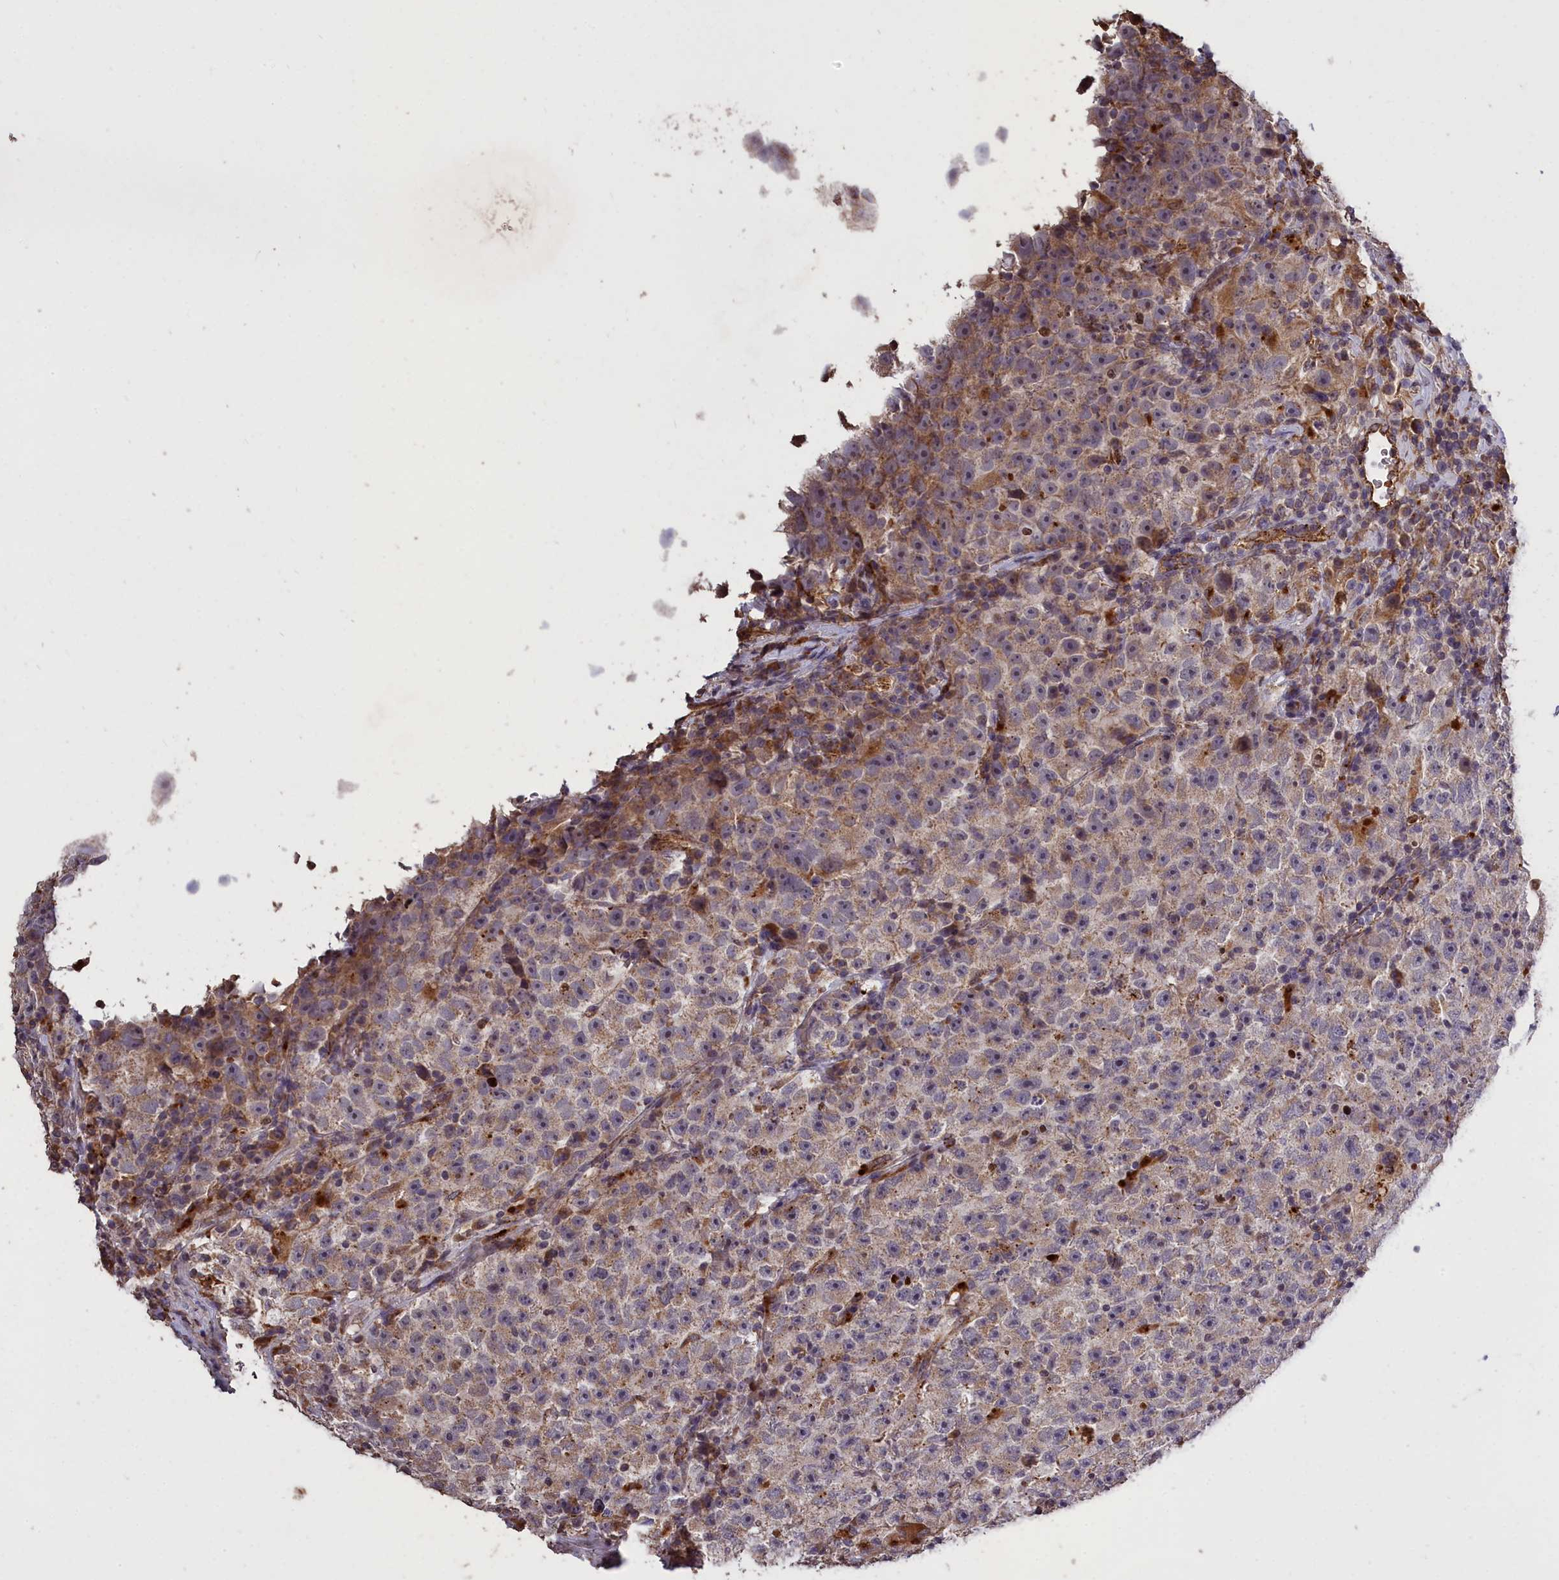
{"staining": {"intensity": "weak", "quantity": "25%-75%", "location": "cytoplasmic/membranous"}, "tissue": "testis cancer", "cell_type": "Tumor cells", "image_type": "cancer", "snomed": [{"axis": "morphology", "description": "Seminoma, NOS"}, {"axis": "topography", "description": "Testis"}], "caption": "This photomicrograph displays immunohistochemistry staining of testis cancer, with low weak cytoplasmic/membranous staining in approximately 25%-75% of tumor cells.", "gene": "CLRN2", "patient": {"sex": "male", "age": 22}}